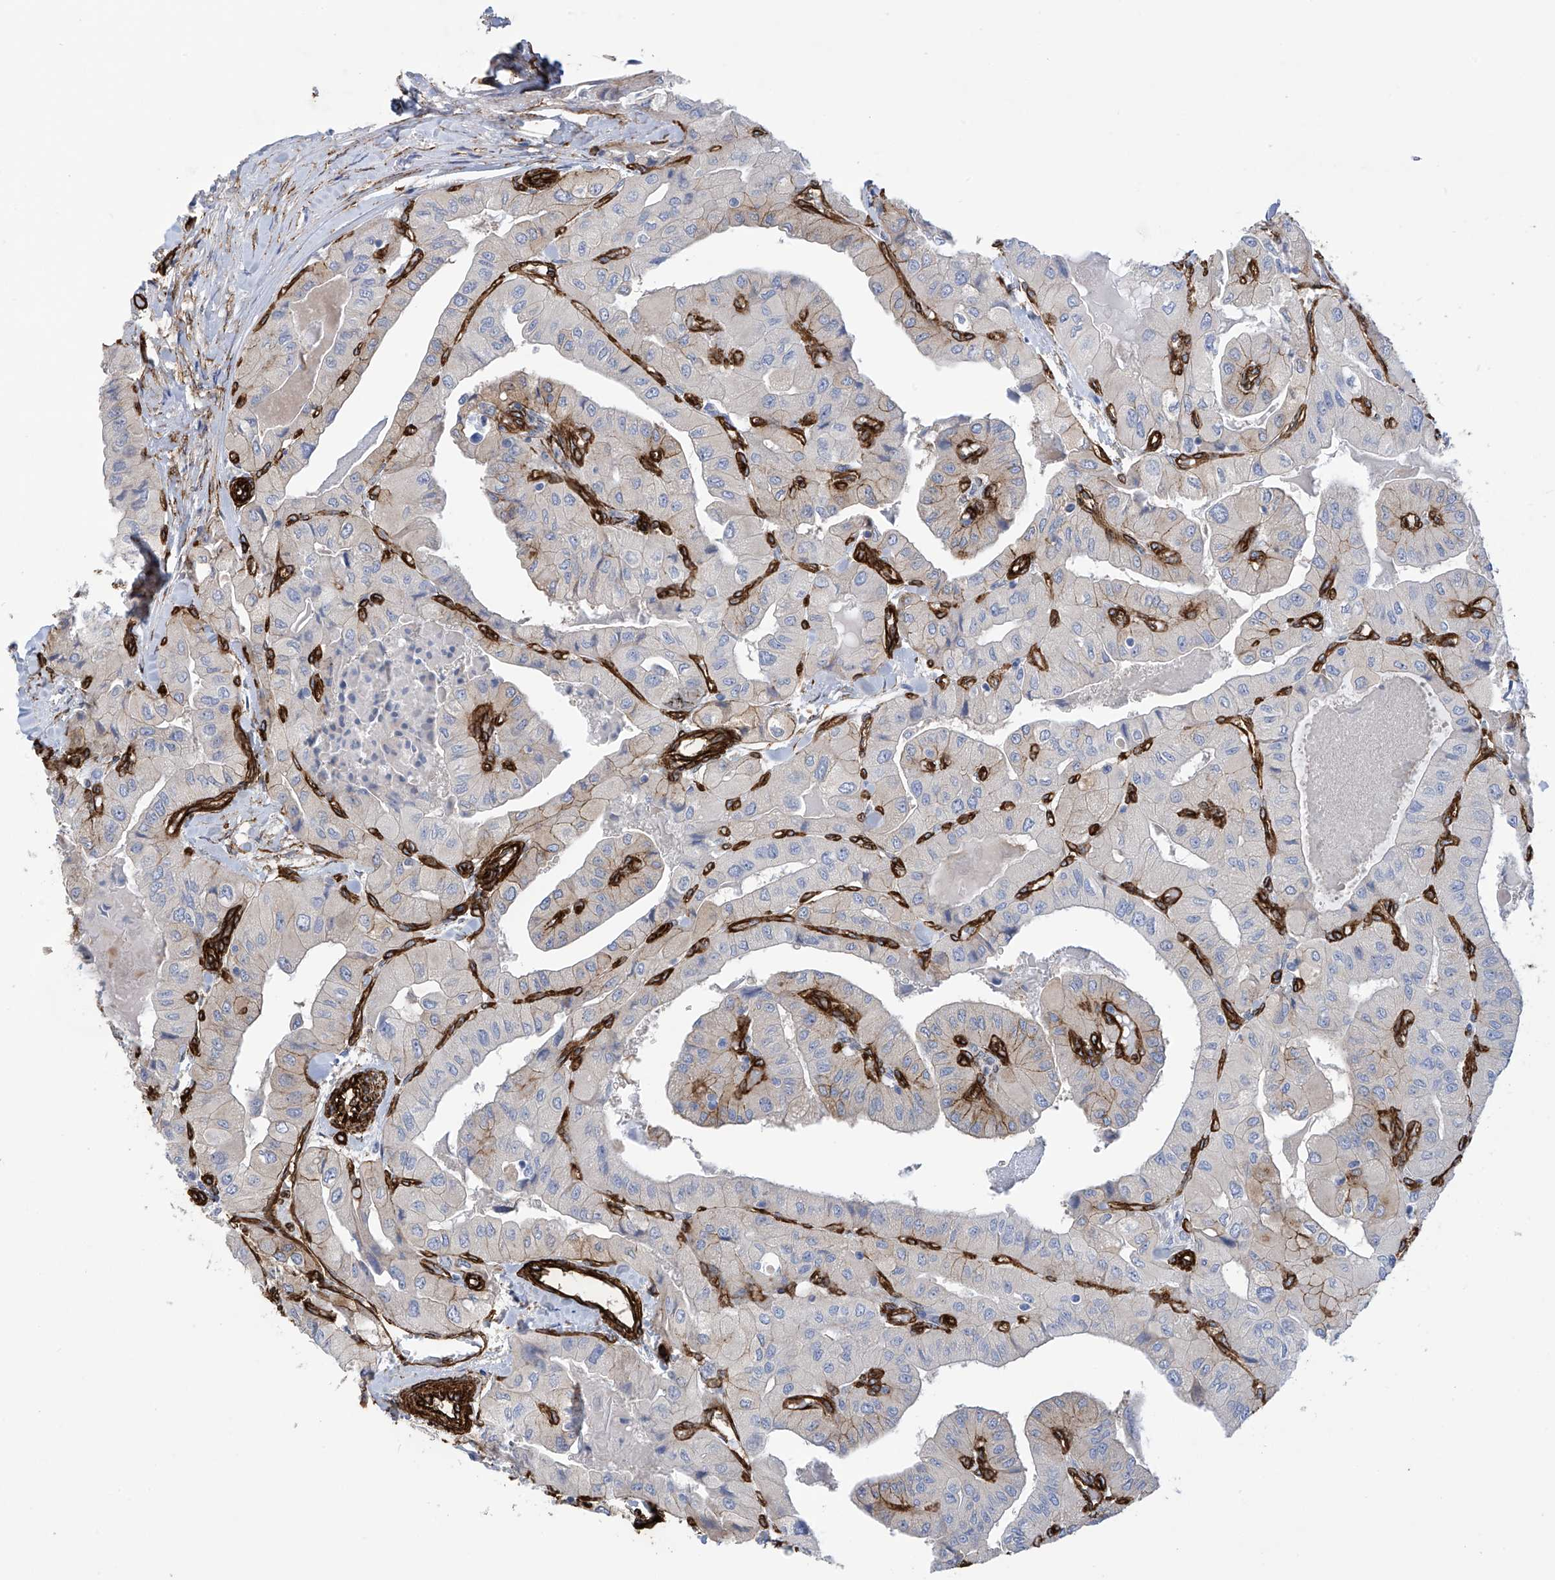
{"staining": {"intensity": "moderate", "quantity": "<25%", "location": "cytoplasmic/membranous"}, "tissue": "thyroid cancer", "cell_type": "Tumor cells", "image_type": "cancer", "snomed": [{"axis": "morphology", "description": "Papillary adenocarcinoma, NOS"}, {"axis": "topography", "description": "Thyroid gland"}], "caption": "Protein analysis of thyroid cancer tissue shows moderate cytoplasmic/membranous expression in approximately <25% of tumor cells.", "gene": "UBTD1", "patient": {"sex": "female", "age": 59}}